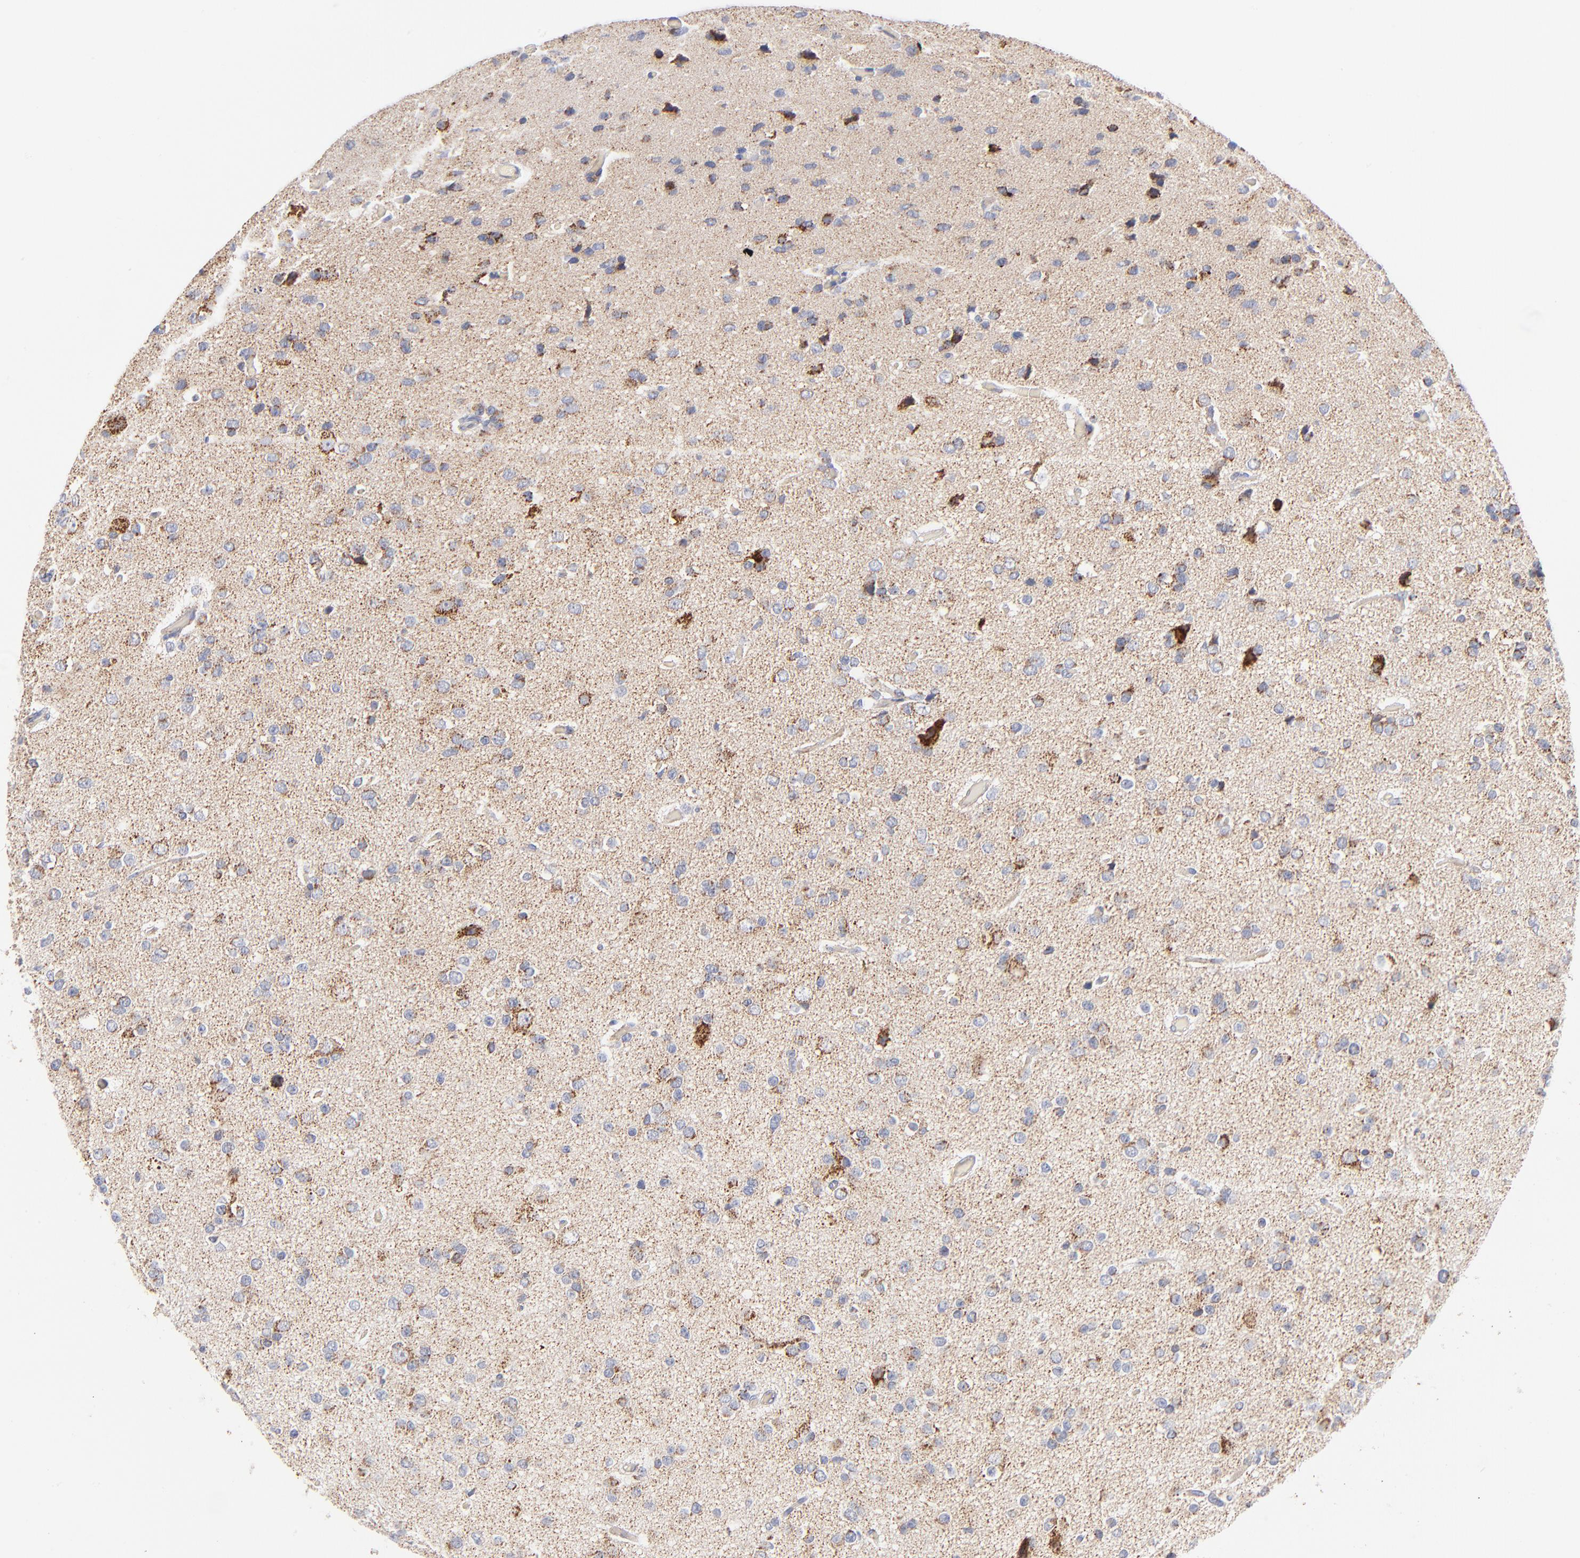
{"staining": {"intensity": "moderate", "quantity": ">75%", "location": "cytoplasmic/membranous"}, "tissue": "glioma", "cell_type": "Tumor cells", "image_type": "cancer", "snomed": [{"axis": "morphology", "description": "Glioma, malignant, Low grade"}, {"axis": "topography", "description": "Brain"}], "caption": "Tumor cells exhibit medium levels of moderate cytoplasmic/membranous positivity in about >75% of cells in glioma.", "gene": "DLAT", "patient": {"sex": "male", "age": 42}}